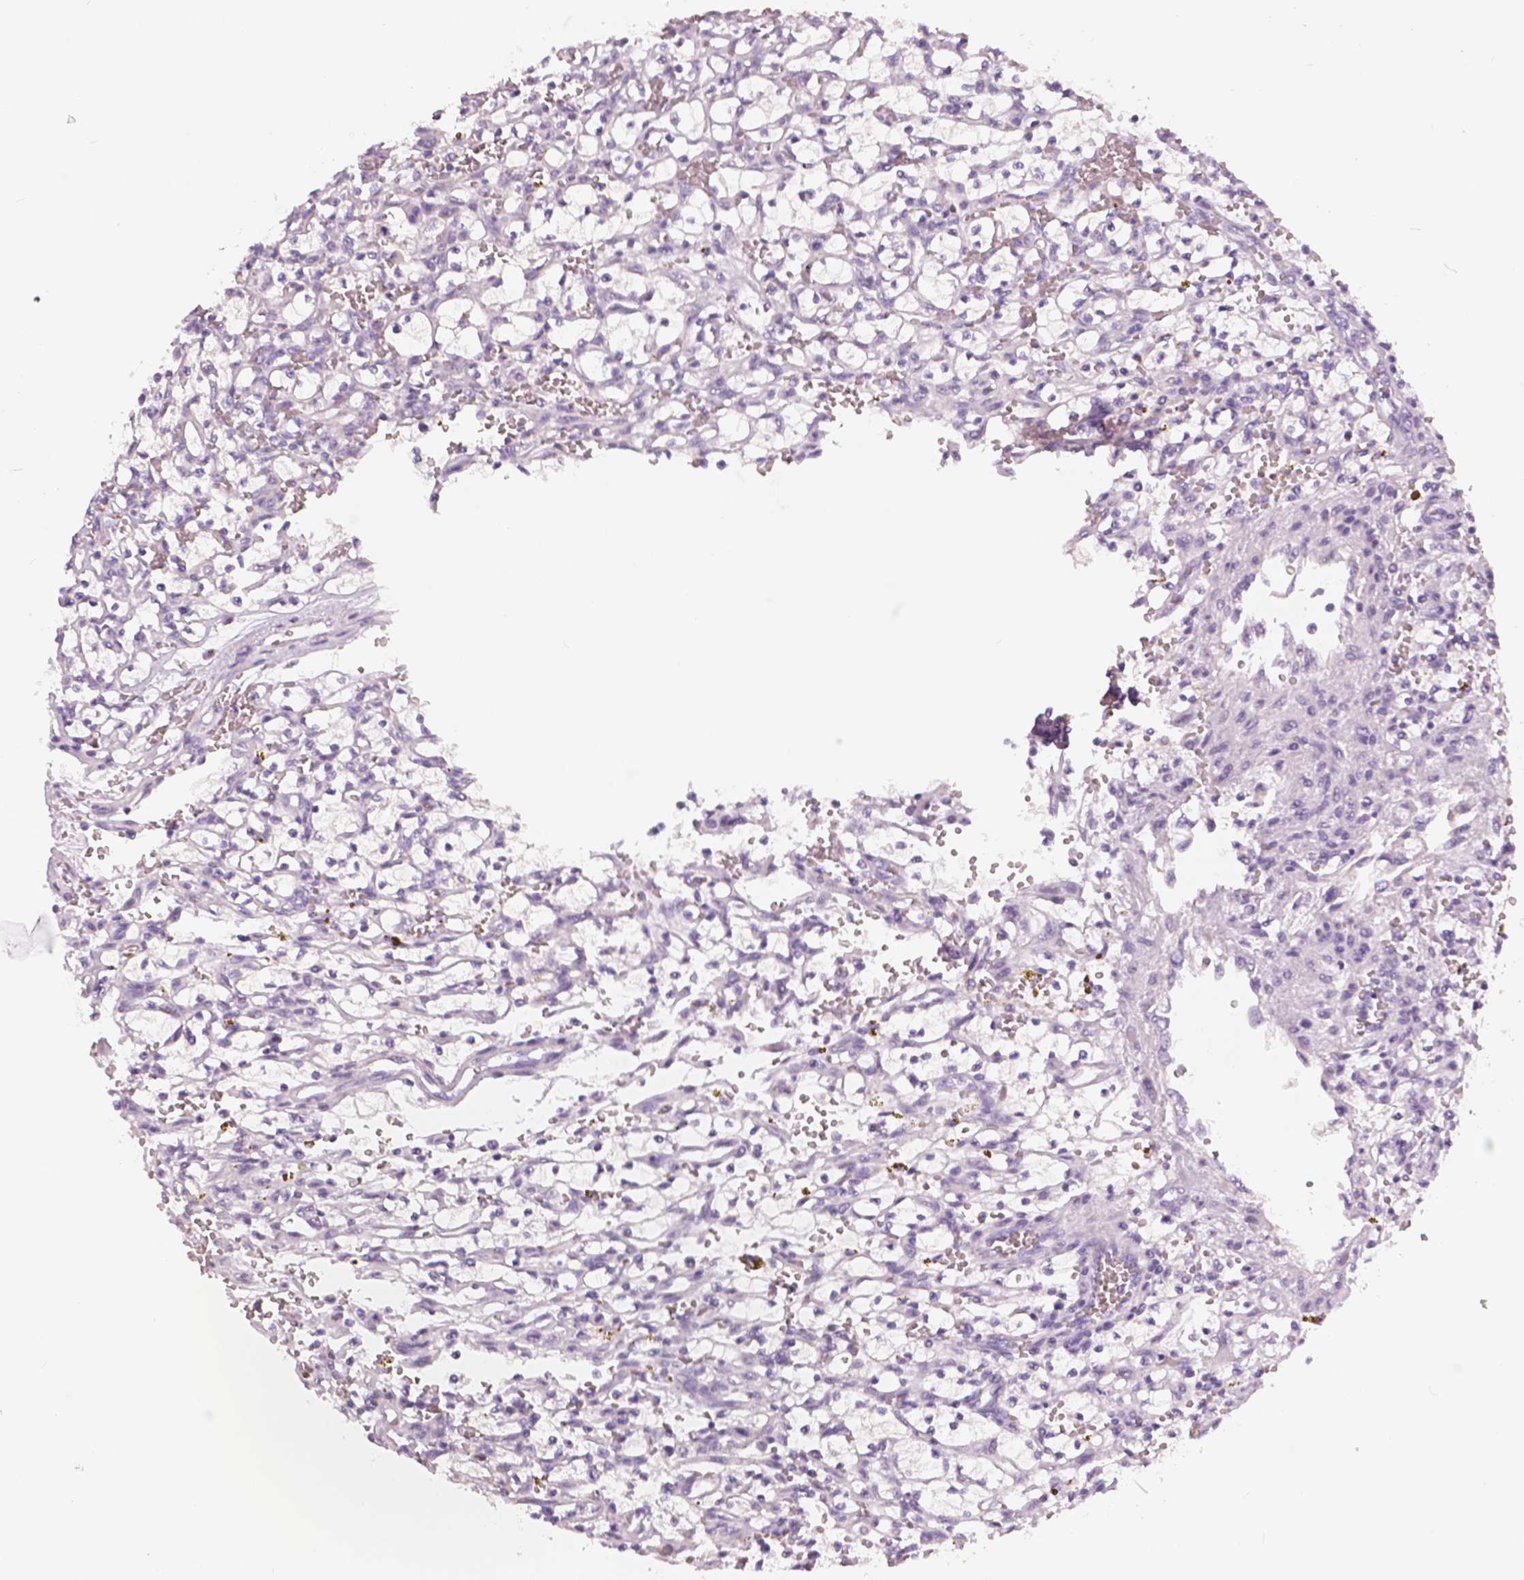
{"staining": {"intensity": "negative", "quantity": "none", "location": "none"}, "tissue": "renal cancer", "cell_type": "Tumor cells", "image_type": "cancer", "snomed": [{"axis": "morphology", "description": "Adenocarcinoma, NOS"}, {"axis": "topography", "description": "Kidney"}], "caption": "Immunohistochemistry photomicrograph of renal cancer stained for a protein (brown), which demonstrates no expression in tumor cells.", "gene": "SLC24A1", "patient": {"sex": "female", "age": 64}}